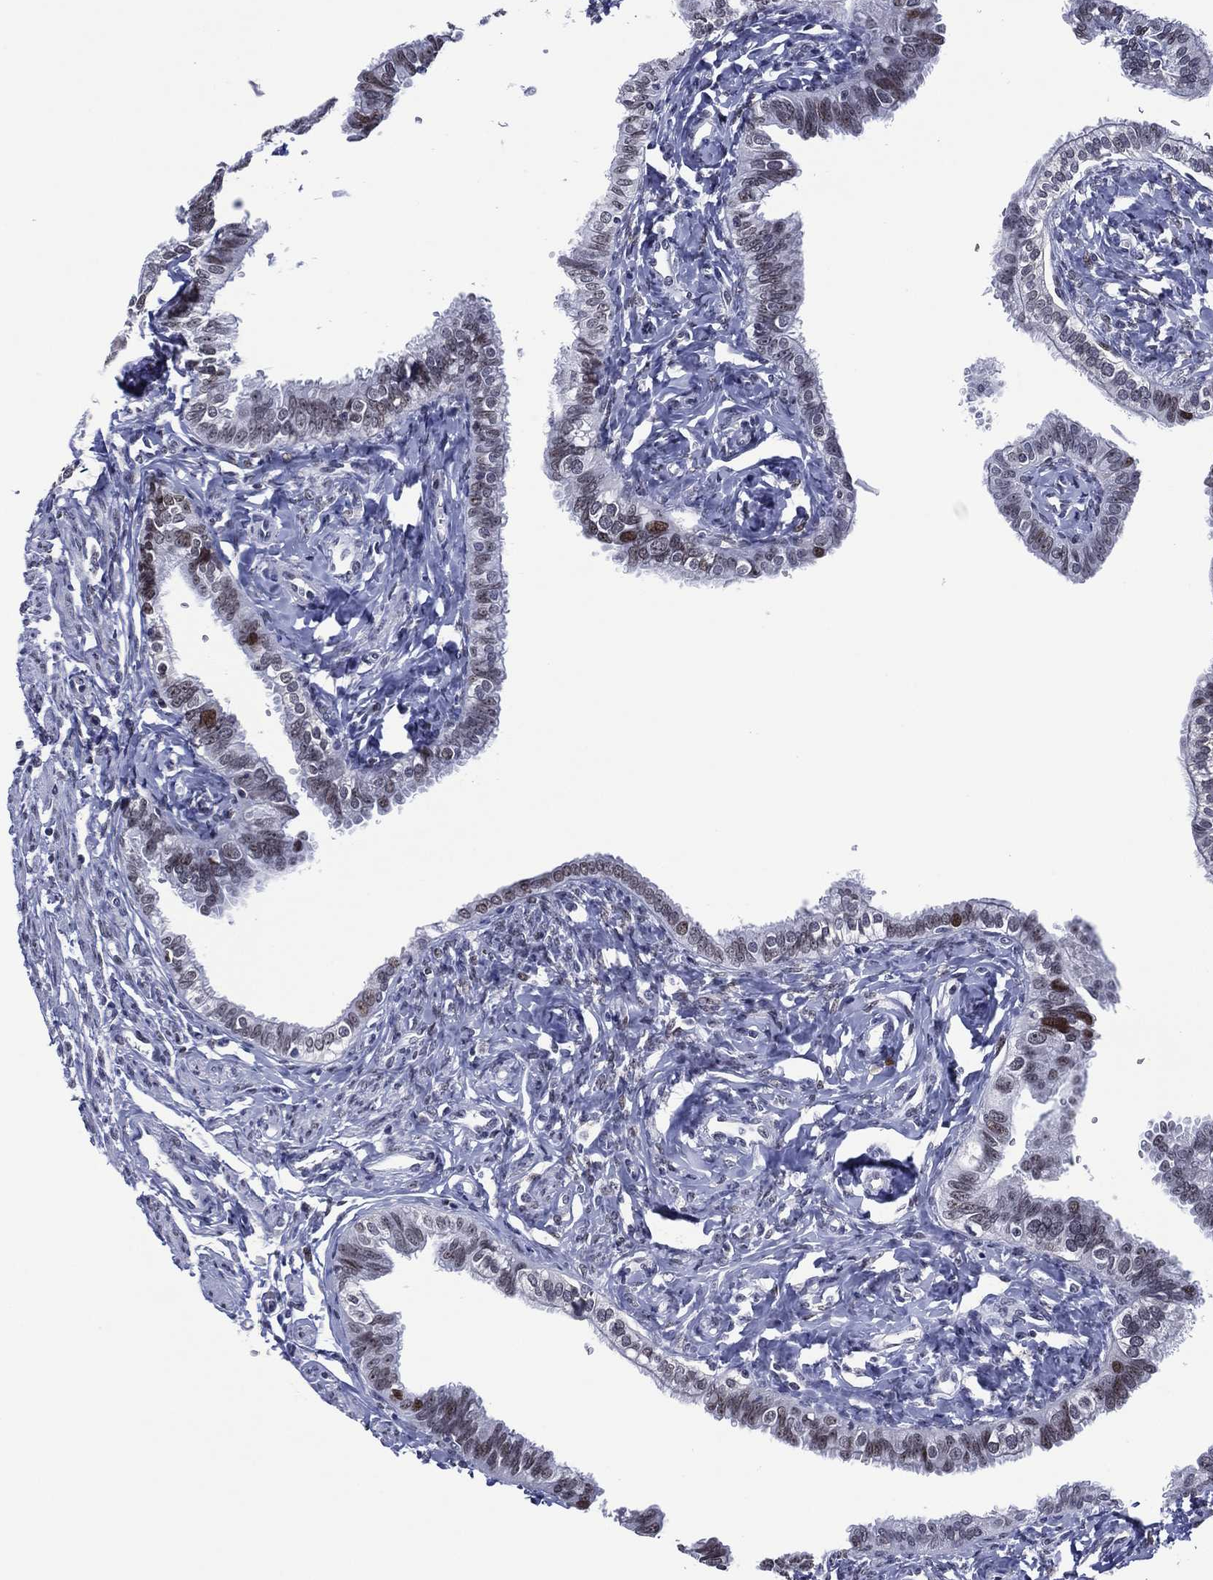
{"staining": {"intensity": "moderate", "quantity": "25%-75%", "location": "nuclear"}, "tissue": "fallopian tube", "cell_type": "Glandular cells", "image_type": "normal", "snomed": [{"axis": "morphology", "description": "Normal tissue, NOS"}, {"axis": "topography", "description": "Fallopian tube"}], "caption": "A brown stain highlights moderate nuclear staining of a protein in glandular cells of unremarkable human fallopian tube.", "gene": "GATA6", "patient": {"sex": "female", "age": 54}}